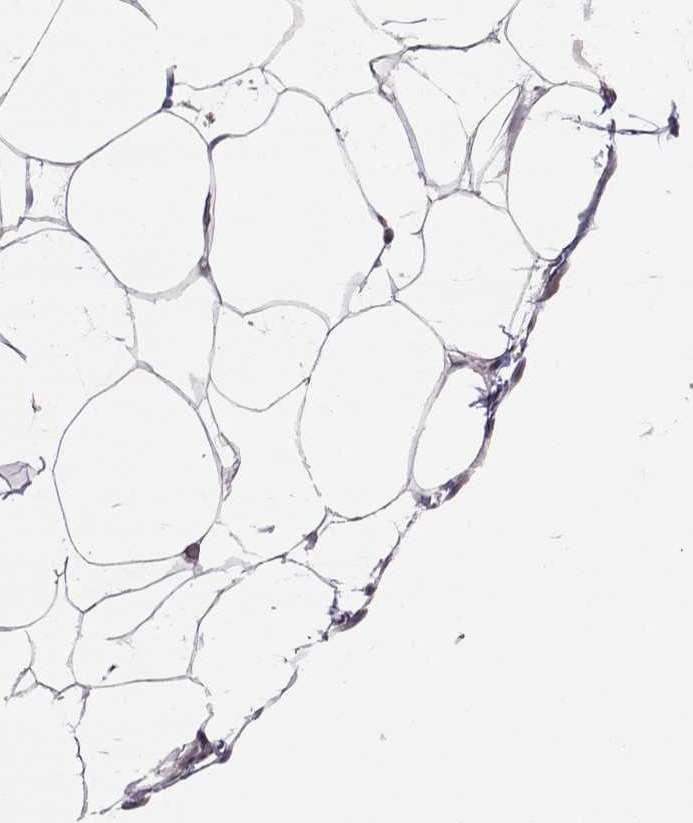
{"staining": {"intensity": "negative", "quantity": "none", "location": "none"}, "tissue": "adipose tissue", "cell_type": "Adipocytes", "image_type": "normal", "snomed": [{"axis": "morphology", "description": "Normal tissue, NOS"}, {"axis": "topography", "description": "Adipose tissue"}], "caption": "IHC photomicrograph of unremarkable human adipose tissue stained for a protein (brown), which exhibits no positivity in adipocytes. The staining is performed using DAB brown chromogen with nuclei counter-stained in using hematoxylin.", "gene": "PPP2R2A", "patient": {"sex": "male", "age": 57}}